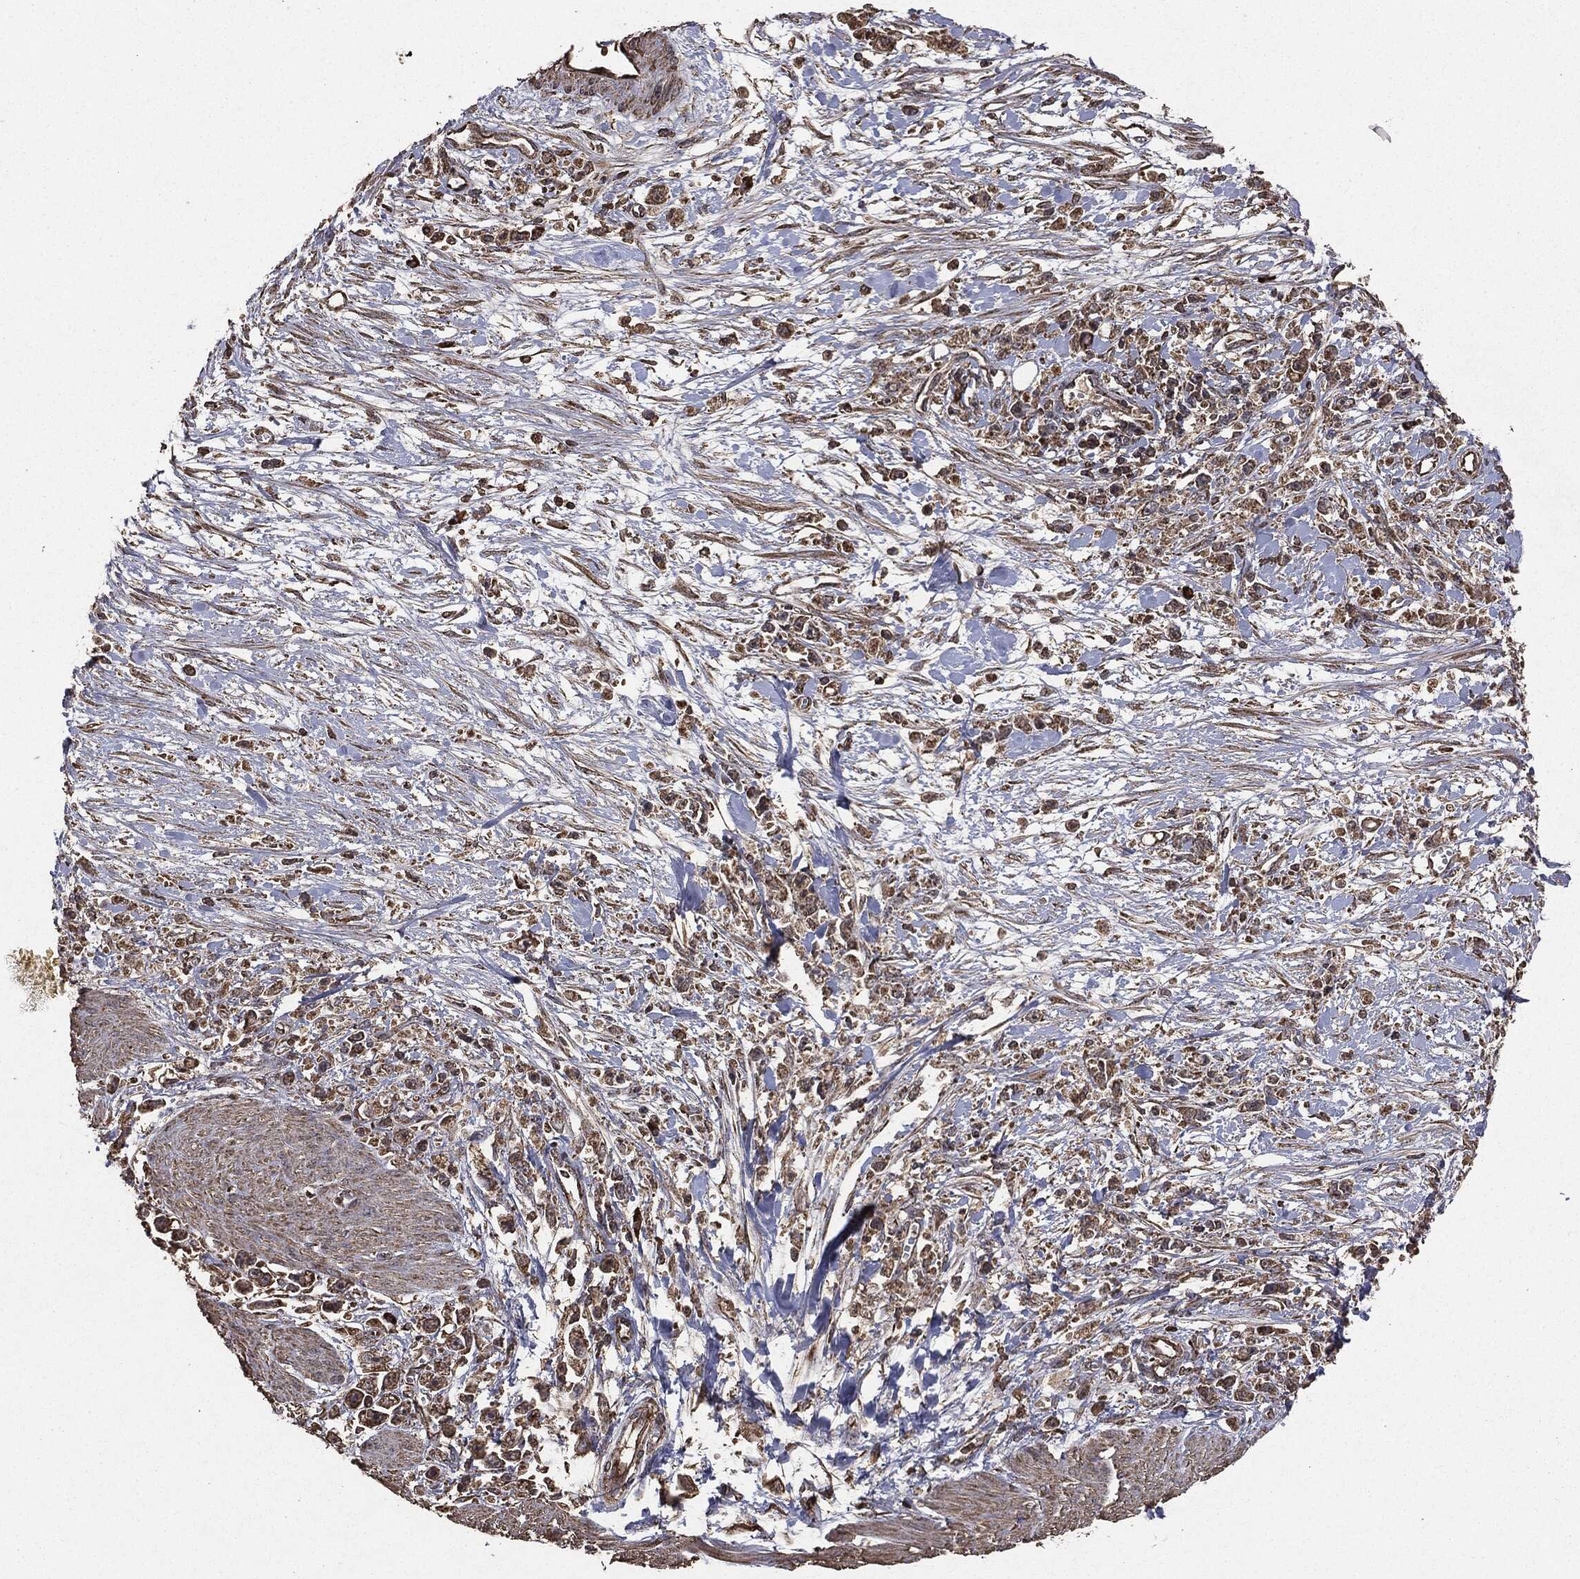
{"staining": {"intensity": "moderate", "quantity": ">75%", "location": "cytoplasmic/membranous"}, "tissue": "stomach cancer", "cell_type": "Tumor cells", "image_type": "cancer", "snomed": [{"axis": "morphology", "description": "Adenocarcinoma, NOS"}, {"axis": "topography", "description": "Stomach"}], "caption": "Stomach cancer was stained to show a protein in brown. There is medium levels of moderate cytoplasmic/membranous staining in about >75% of tumor cells.", "gene": "MTOR", "patient": {"sex": "female", "age": 59}}